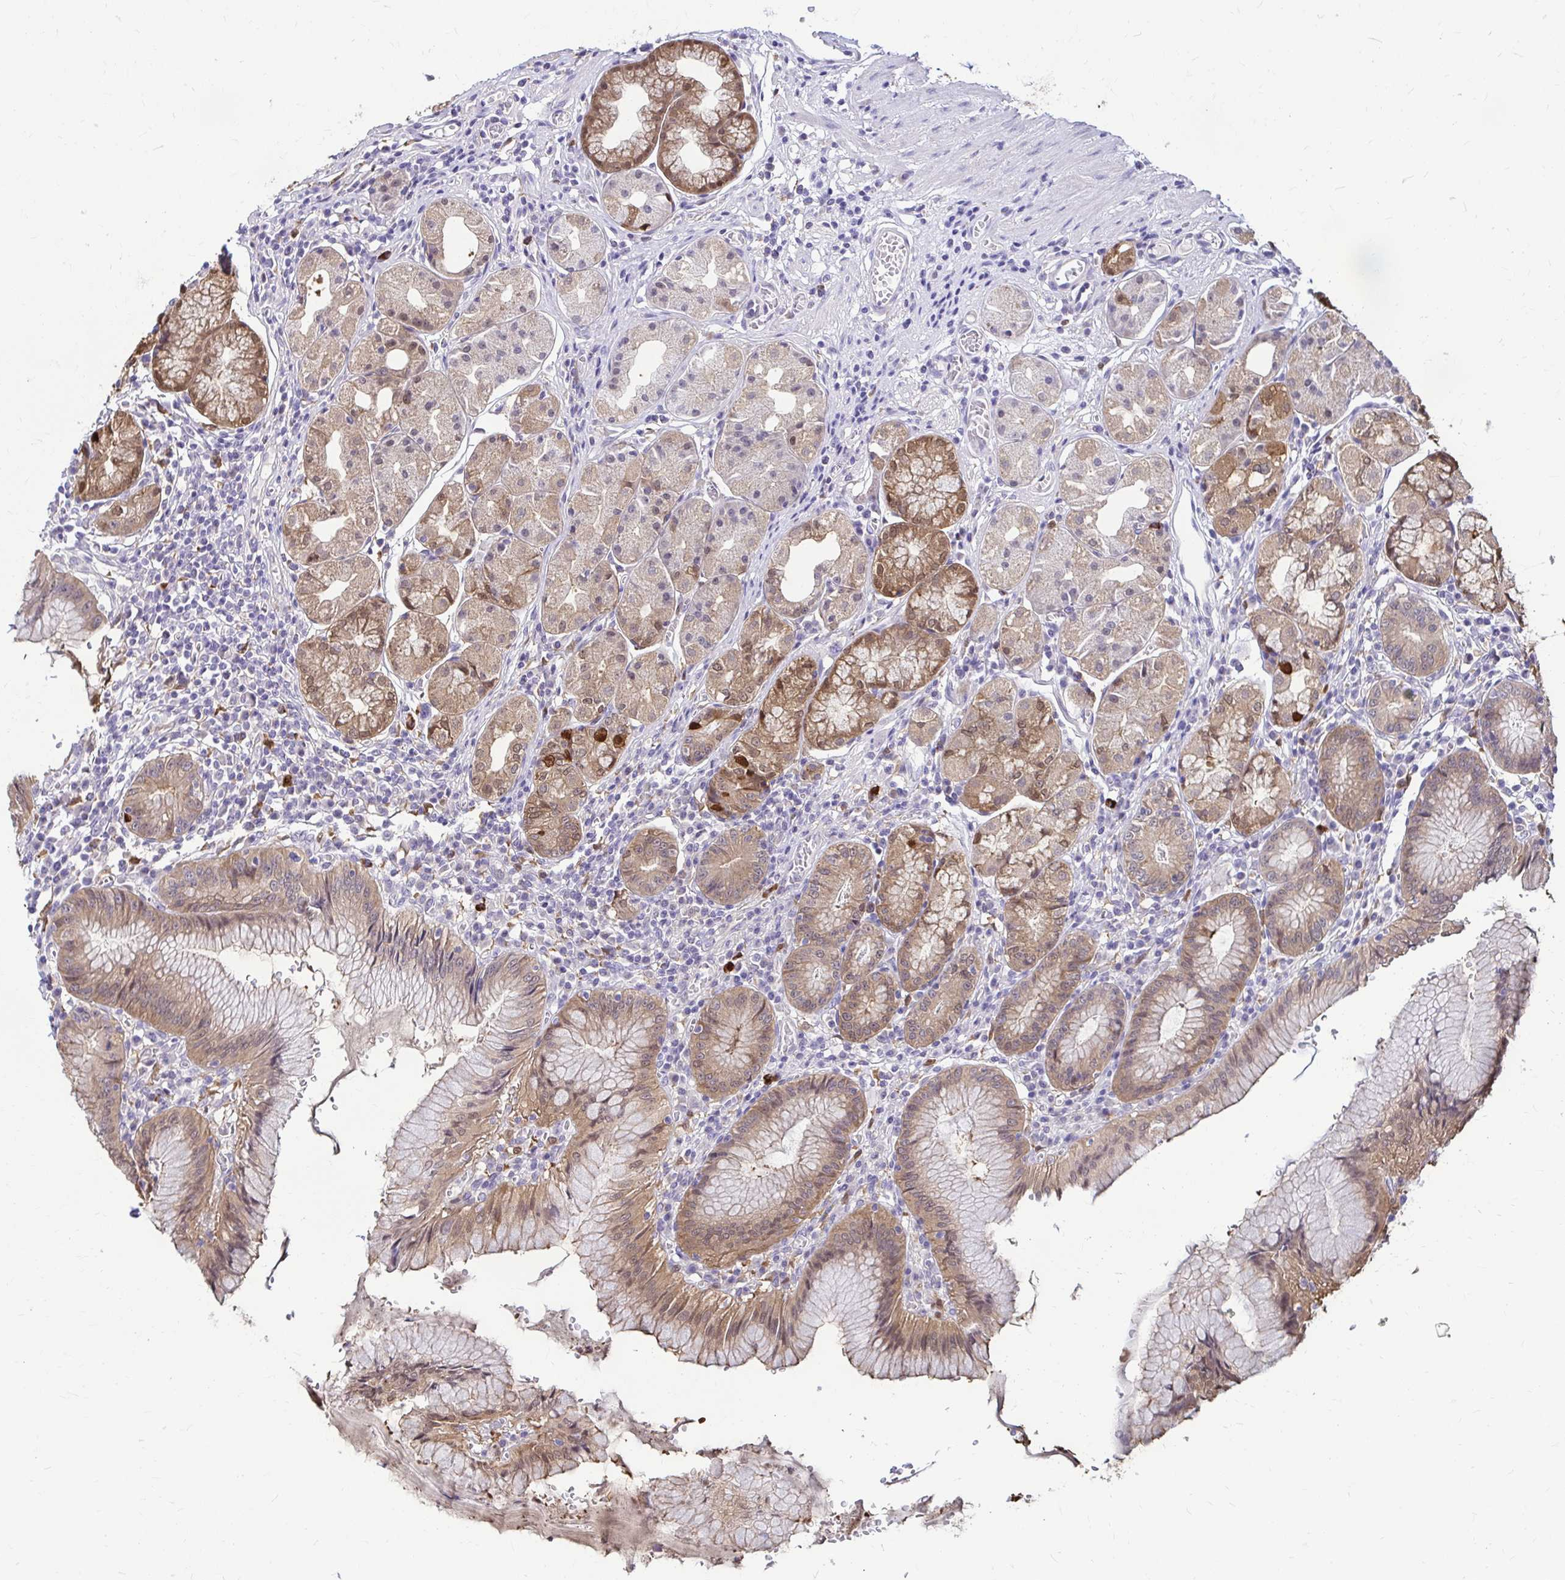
{"staining": {"intensity": "moderate", "quantity": "25%-75%", "location": "cytoplasmic/membranous,nuclear"}, "tissue": "stomach", "cell_type": "Glandular cells", "image_type": "normal", "snomed": [{"axis": "morphology", "description": "Normal tissue, NOS"}, {"axis": "topography", "description": "Stomach"}], "caption": "The immunohistochemical stain highlights moderate cytoplasmic/membranous,nuclear expression in glandular cells of normal stomach. (Brightfield microscopy of DAB IHC at high magnification).", "gene": "IDH1", "patient": {"sex": "male", "age": 55}}